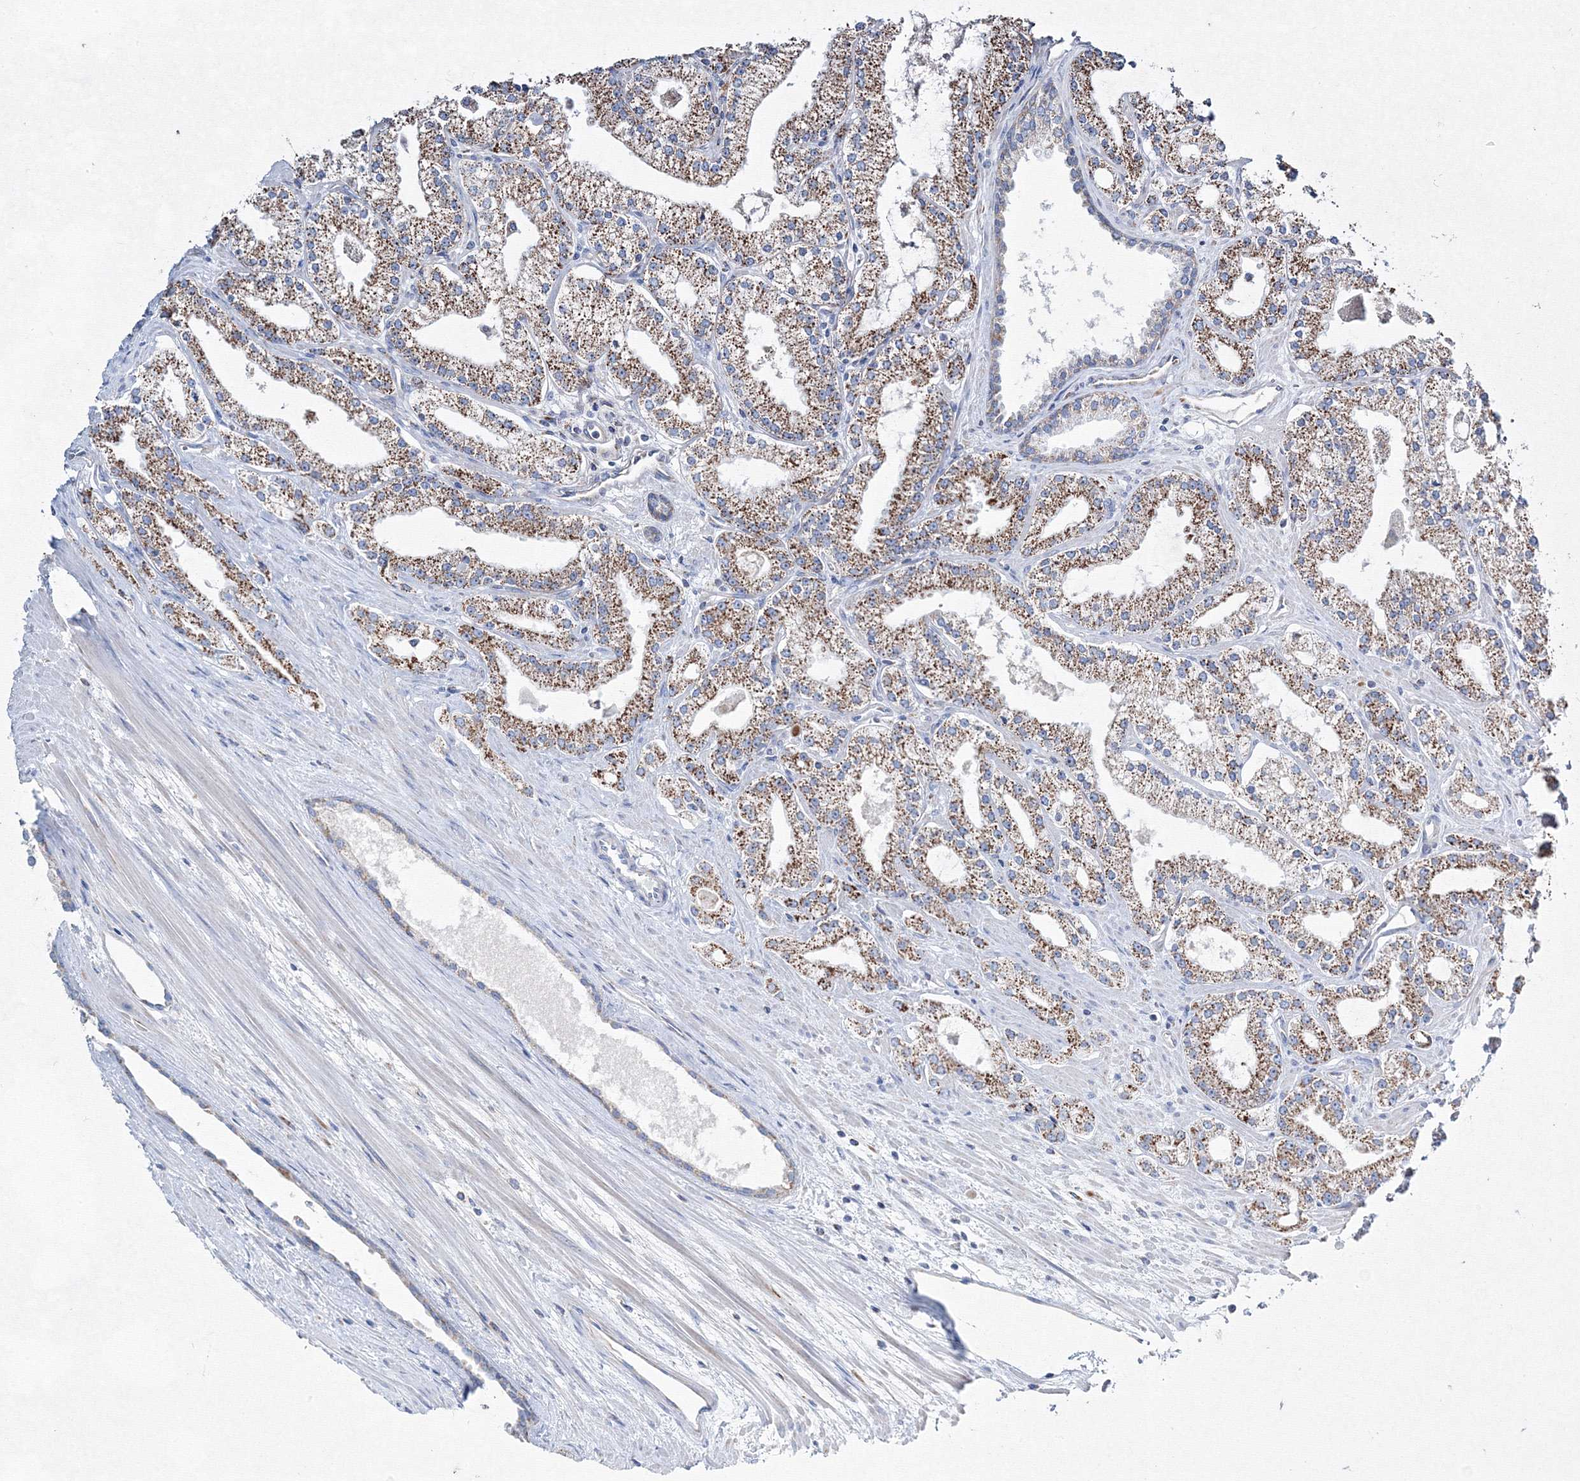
{"staining": {"intensity": "moderate", "quantity": ">75%", "location": "cytoplasmic/membranous"}, "tissue": "prostate cancer", "cell_type": "Tumor cells", "image_type": "cancer", "snomed": [{"axis": "morphology", "description": "Adenocarcinoma, Low grade"}, {"axis": "topography", "description": "Prostate"}], "caption": "A brown stain labels moderate cytoplasmic/membranous positivity of a protein in prostate cancer tumor cells.", "gene": "IGSF9", "patient": {"sex": "male", "age": 69}}